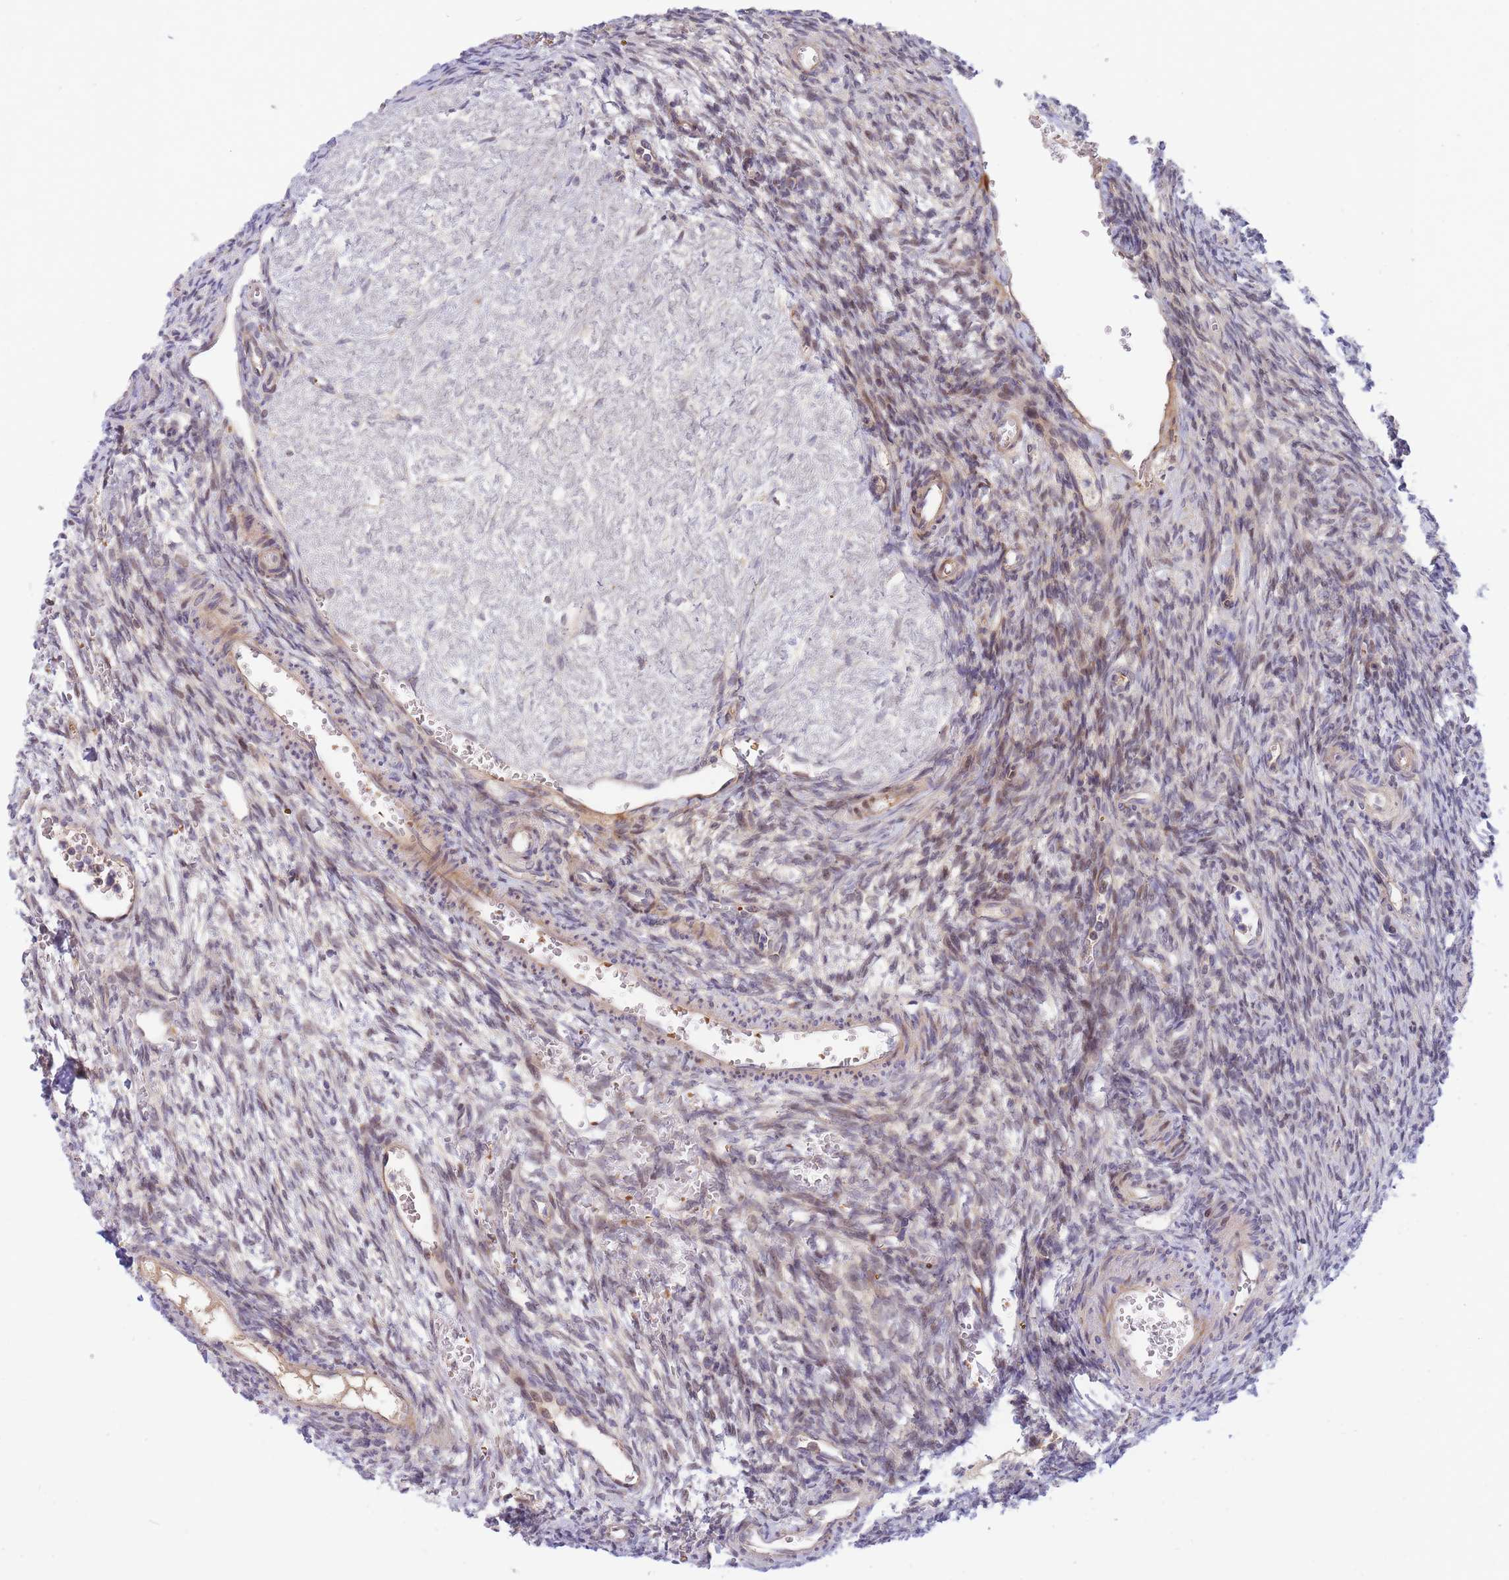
{"staining": {"intensity": "negative", "quantity": "none", "location": "none"}, "tissue": "ovary", "cell_type": "Ovarian stroma cells", "image_type": "normal", "snomed": [{"axis": "morphology", "description": "Normal tissue, NOS"}, {"axis": "topography", "description": "Ovary"}], "caption": "IHC of benign ovary exhibits no expression in ovarian stroma cells. The staining was performed using DAB (3,3'-diaminobenzidine) to visualize the protein expression in brown, while the nuclei were stained in blue with hematoxylin (Magnification: 20x).", "gene": "APOL4", "patient": {"sex": "female", "age": 39}}